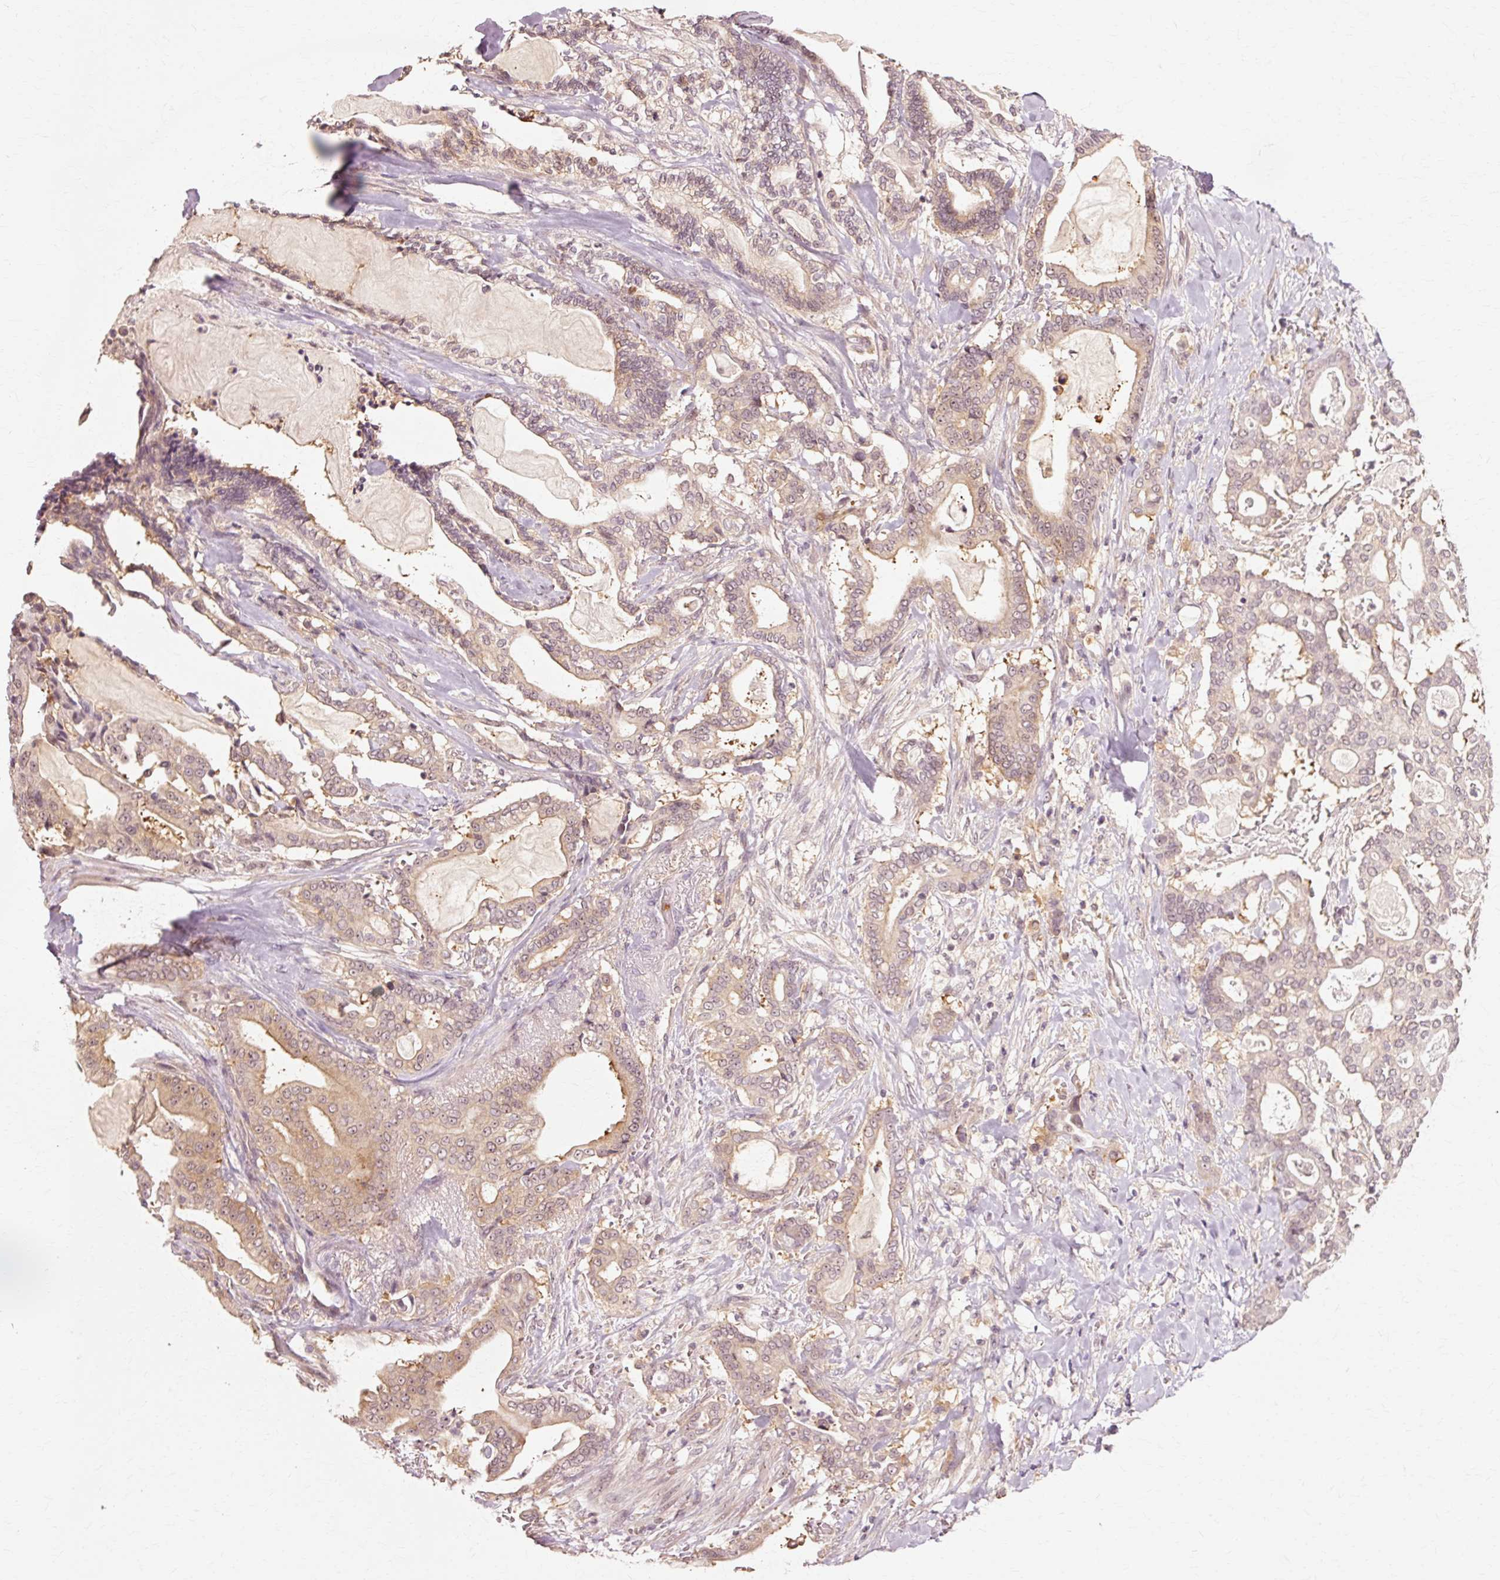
{"staining": {"intensity": "weak", "quantity": ">75%", "location": "cytoplasmic/membranous"}, "tissue": "pancreatic cancer", "cell_type": "Tumor cells", "image_type": "cancer", "snomed": [{"axis": "morphology", "description": "Adenocarcinoma, NOS"}, {"axis": "topography", "description": "Pancreas"}], "caption": "Pancreatic cancer (adenocarcinoma) stained for a protein demonstrates weak cytoplasmic/membranous positivity in tumor cells.", "gene": "RGPD5", "patient": {"sex": "male", "age": 63}}